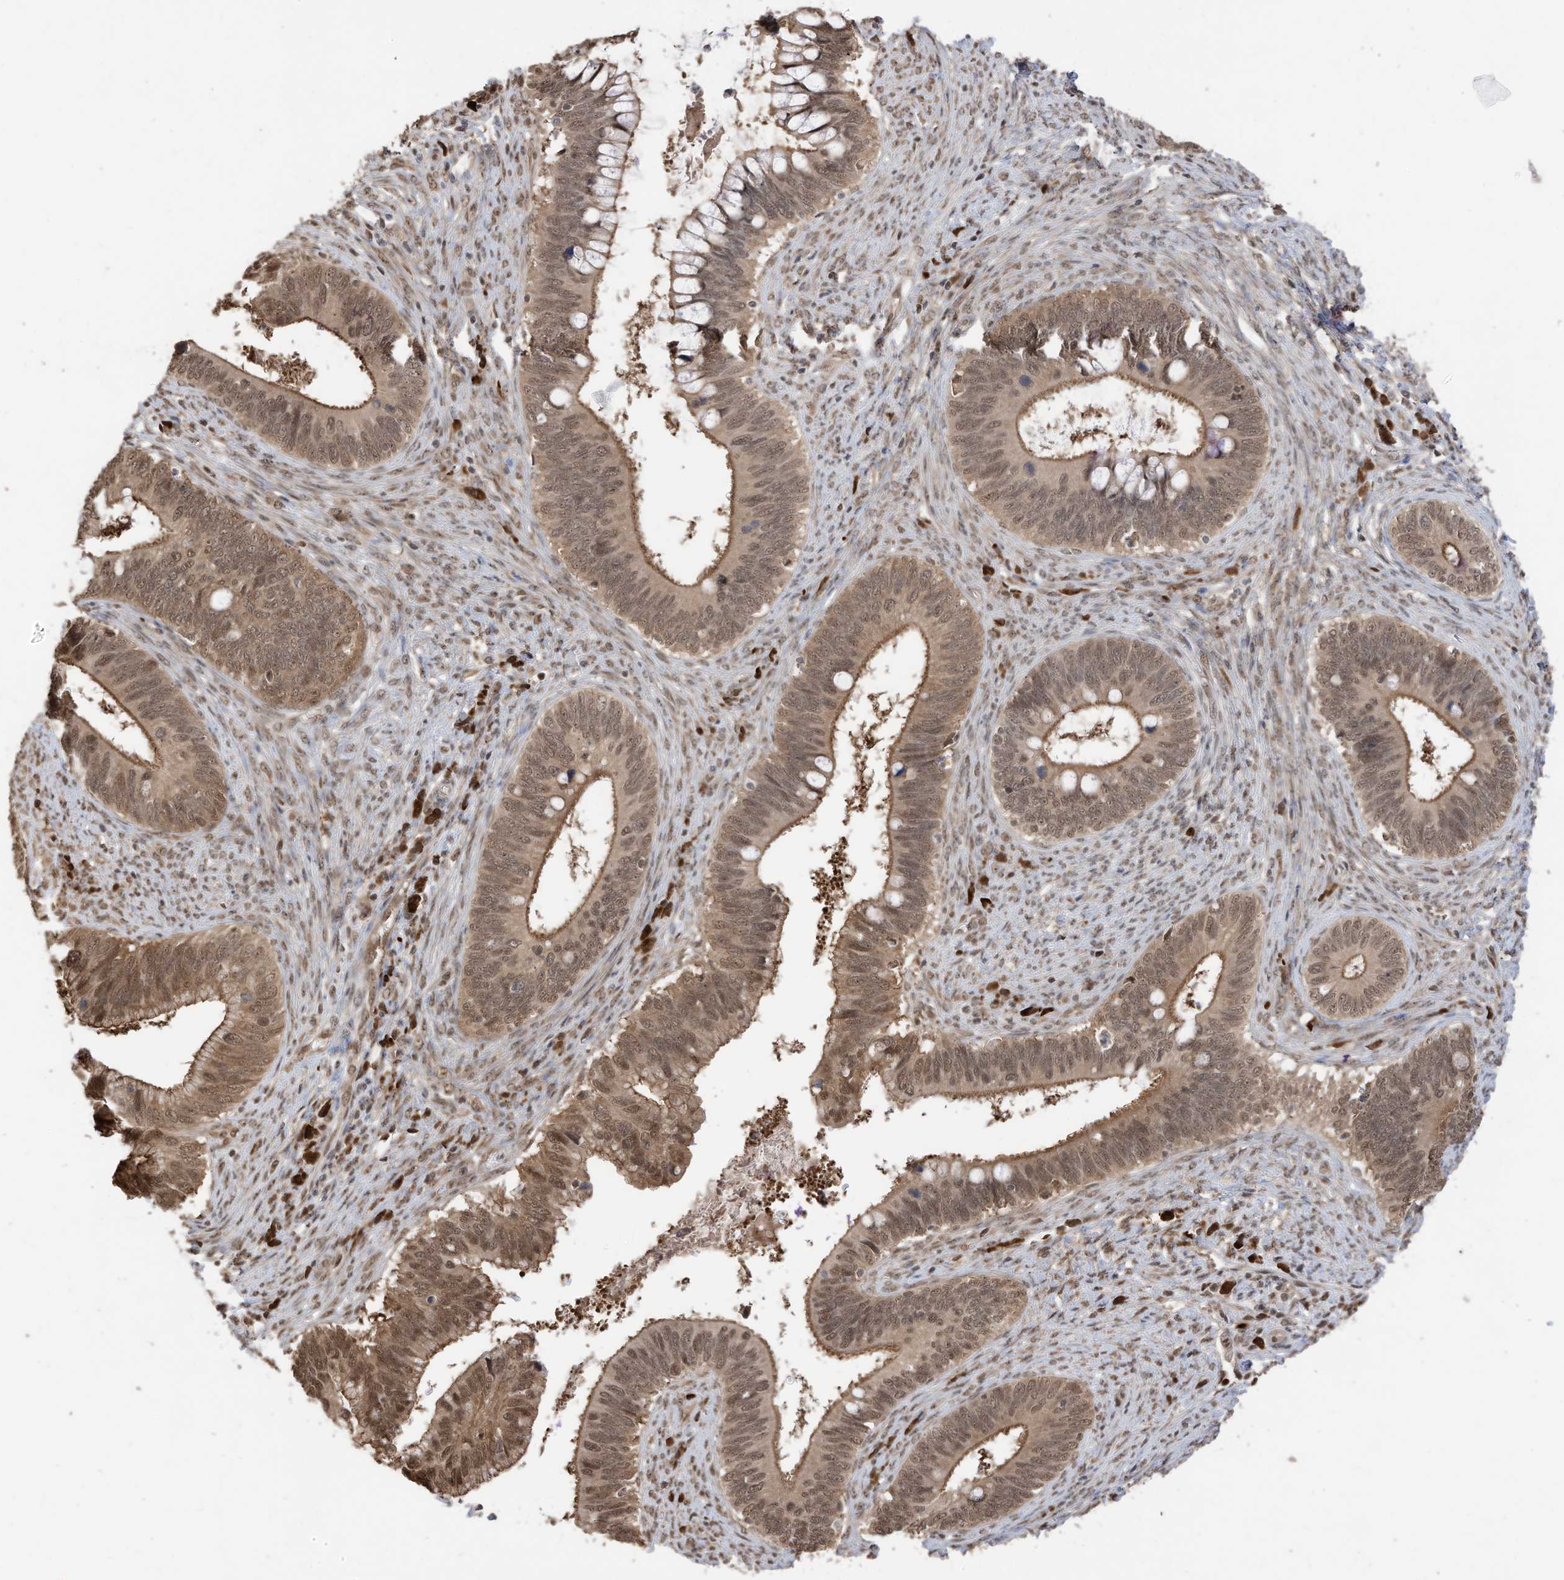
{"staining": {"intensity": "moderate", "quantity": ">75%", "location": "cytoplasmic/membranous,nuclear"}, "tissue": "cervical cancer", "cell_type": "Tumor cells", "image_type": "cancer", "snomed": [{"axis": "morphology", "description": "Adenocarcinoma, NOS"}, {"axis": "topography", "description": "Cervix"}], "caption": "A high-resolution photomicrograph shows immunohistochemistry (IHC) staining of cervical adenocarcinoma, which reveals moderate cytoplasmic/membranous and nuclear positivity in approximately >75% of tumor cells.", "gene": "ZNF195", "patient": {"sex": "female", "age": 42}}